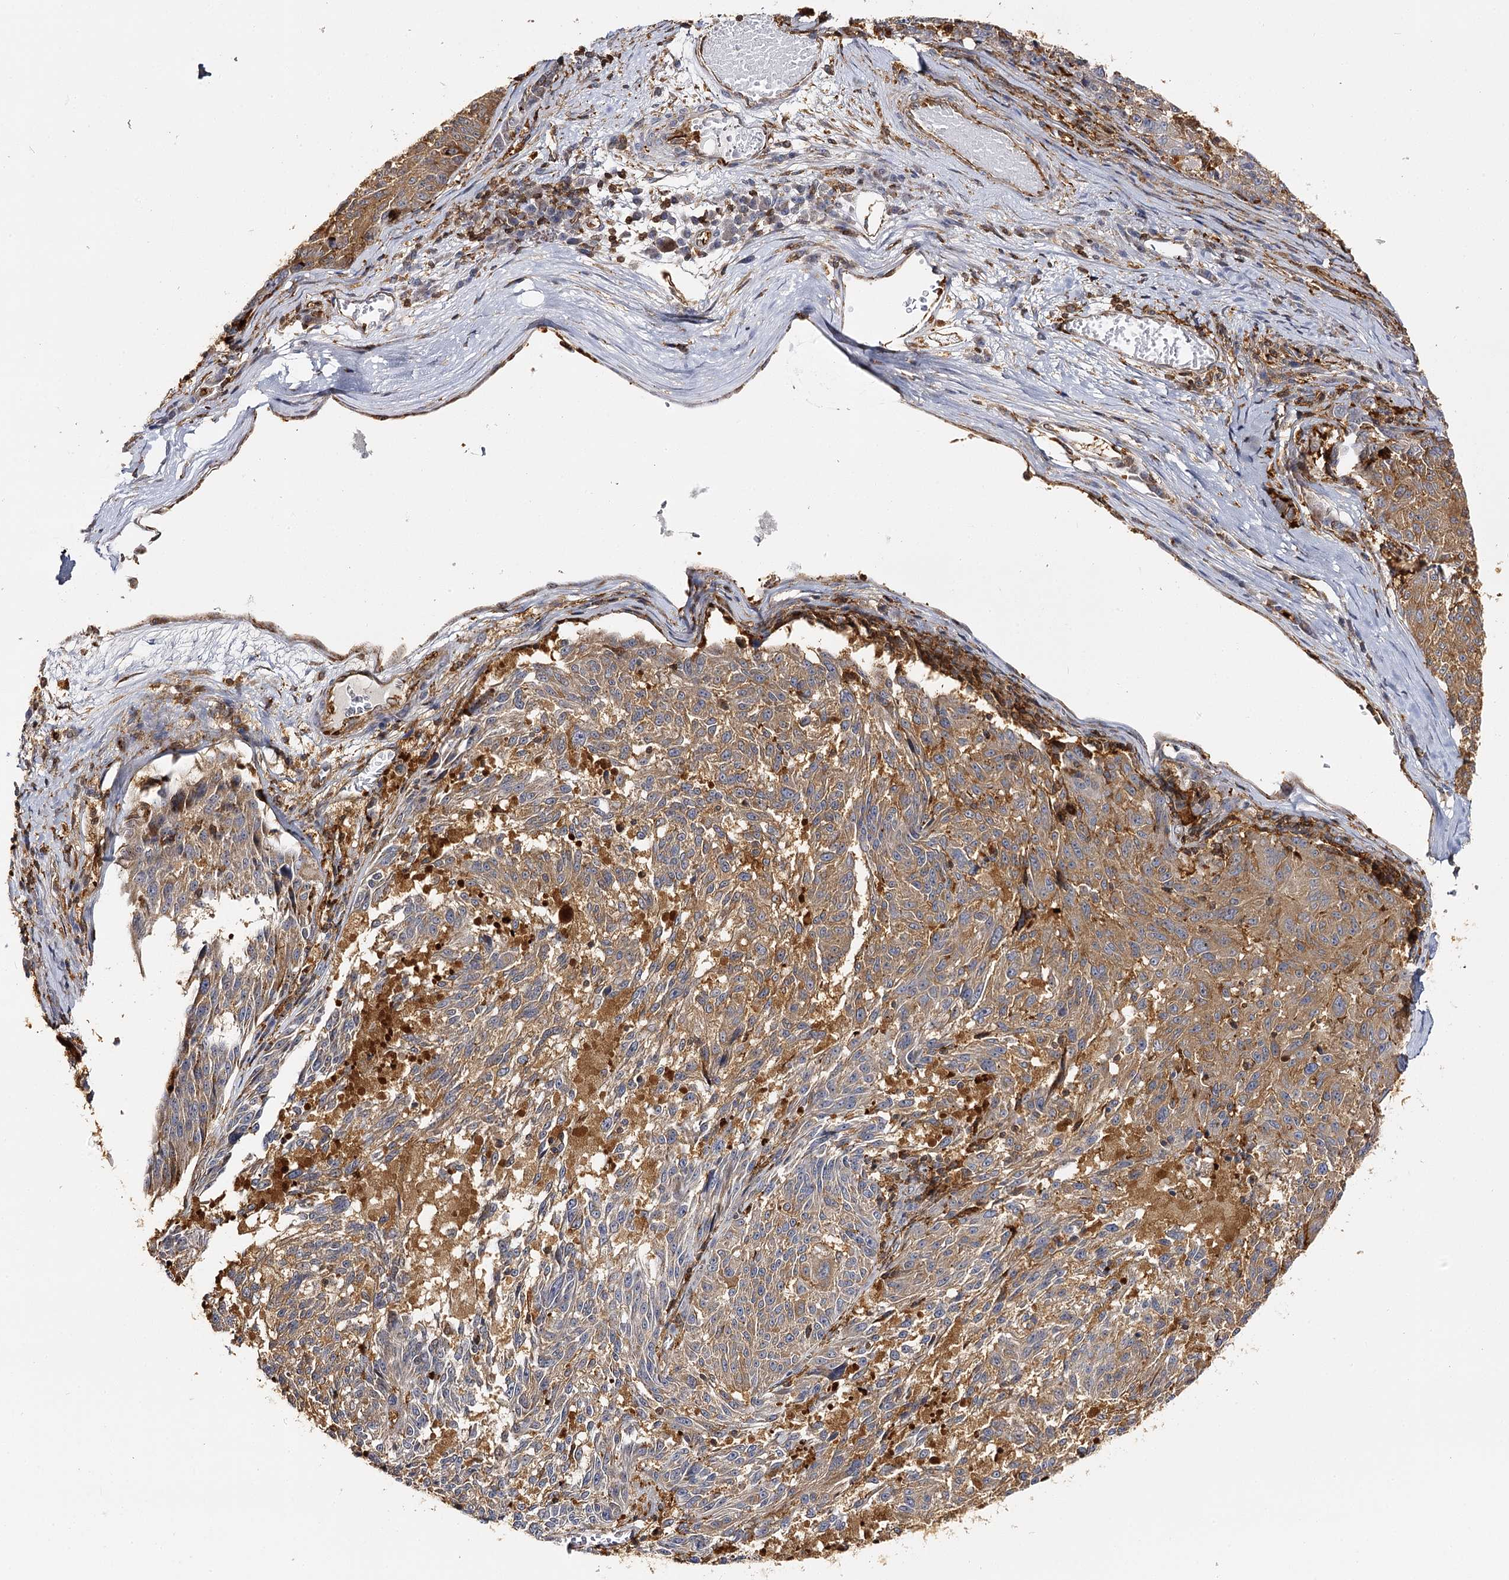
{"staining": {"intensity": "moderate", "quantity": ">75%", "location": "cytoplasmic/membranous"}, "tissue": "melanoma", "cell_type": "Tumor cells", "image_type": "cancer", "snomed": [{"axis": "morphology", "description": "Malignant melanoma, NOS"}, {"axis": "topography", "description": "Skin"}], "caption": "This image shows immunohistochemistry (IHC) staining of human melanoma, with medium moderate cytoplasmic/membranous expression in about >75% of tumor cells.", "gene": "SEC24B", "patient": {"sex": "male", "age": 53}}